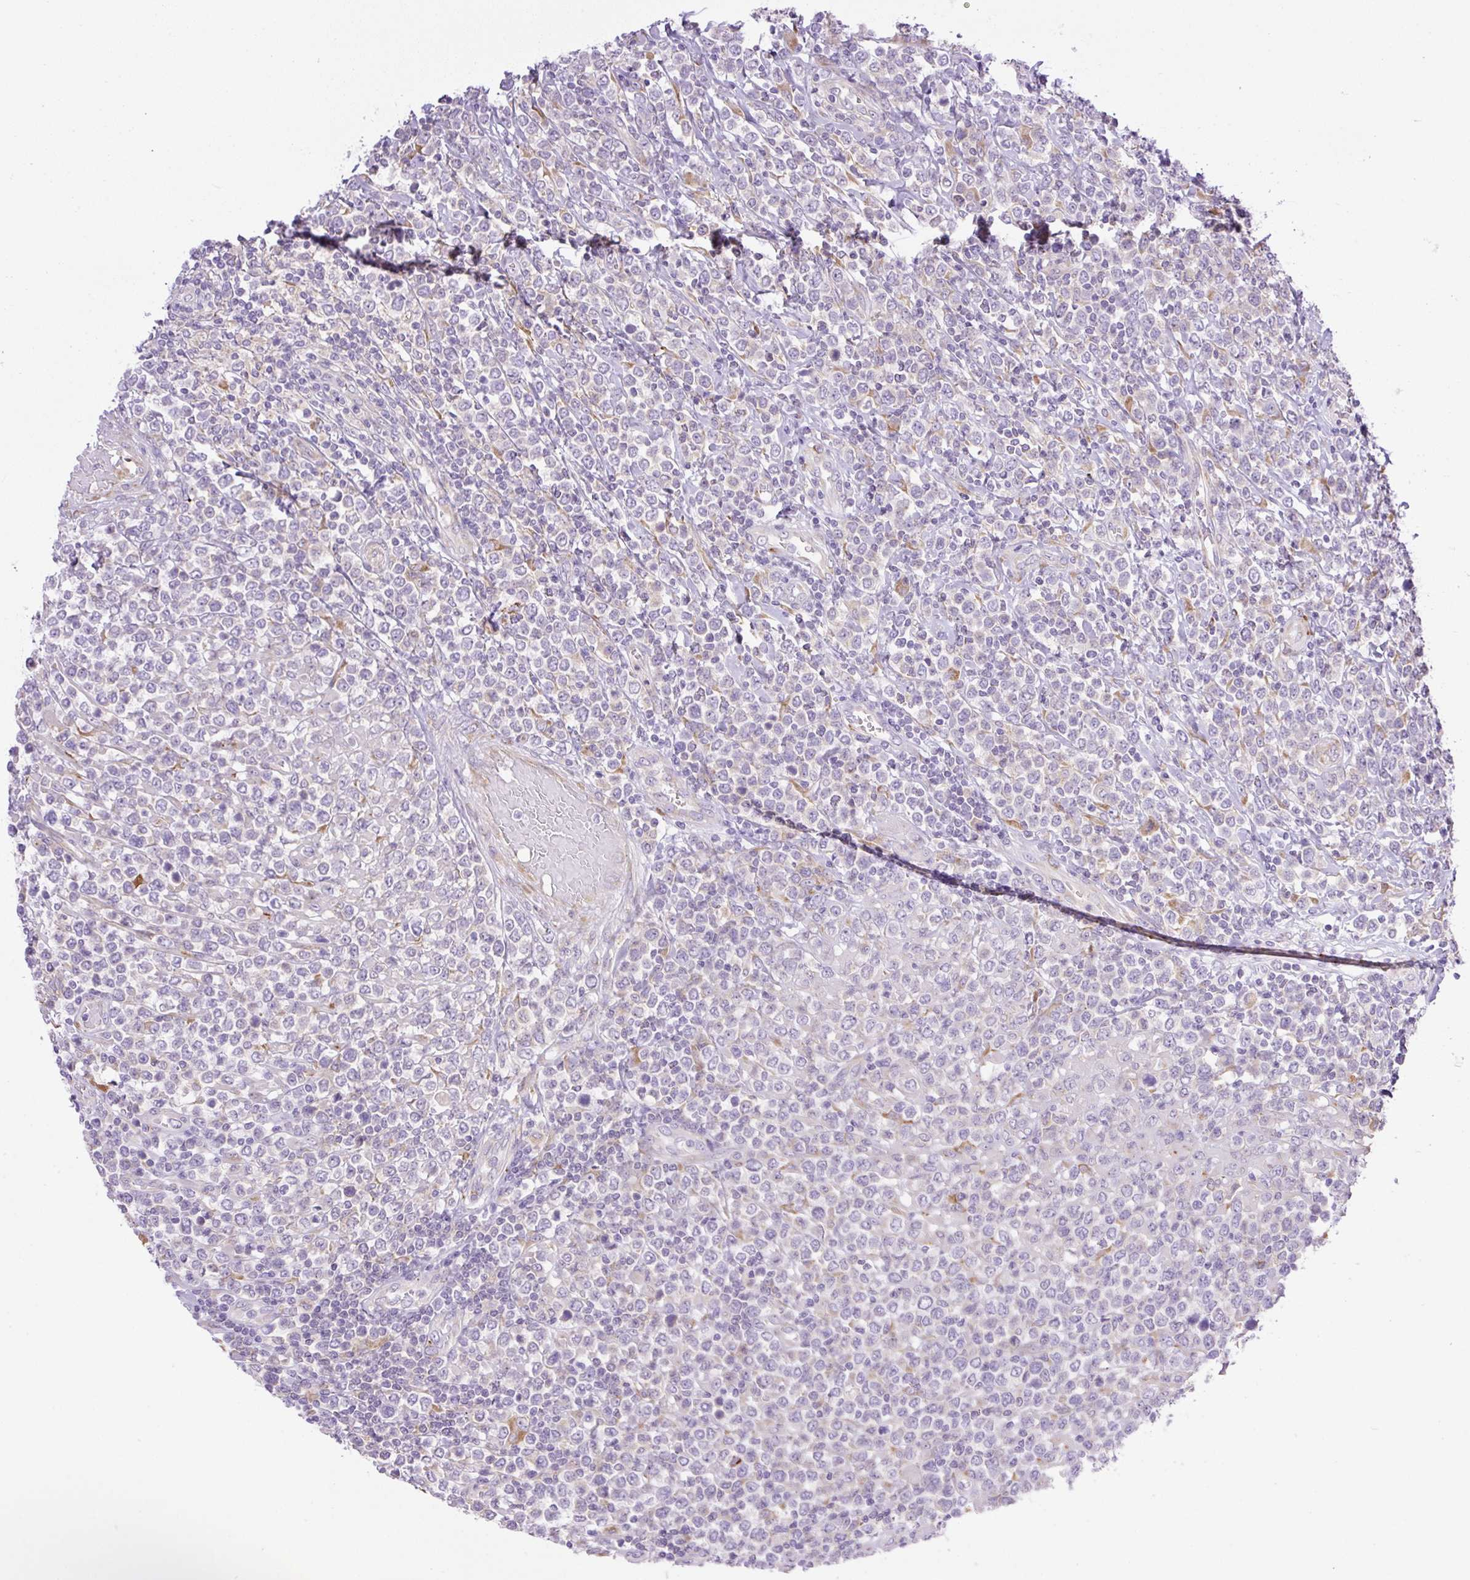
{"staining": {"intensity": "negative", "quantity": "none", "location": "none"}, "tissue": "lymphoma", "cell_type": "Tumor cells", "image_type": "cancer", "snomed": [{"axis": "morphology", "description": "Malignant lymphoma, non-Hodgkin's type, High grade"}, {"axis": "topography", "description": "Soft tissue"}], "caption": "Protein analysis of high-grade malignant lymphoma, non-Hodgkin's type reveals no significant expression in tumor cells.", "gene": "POFUT1", "patient": {"sex": "female", "age": 56}}